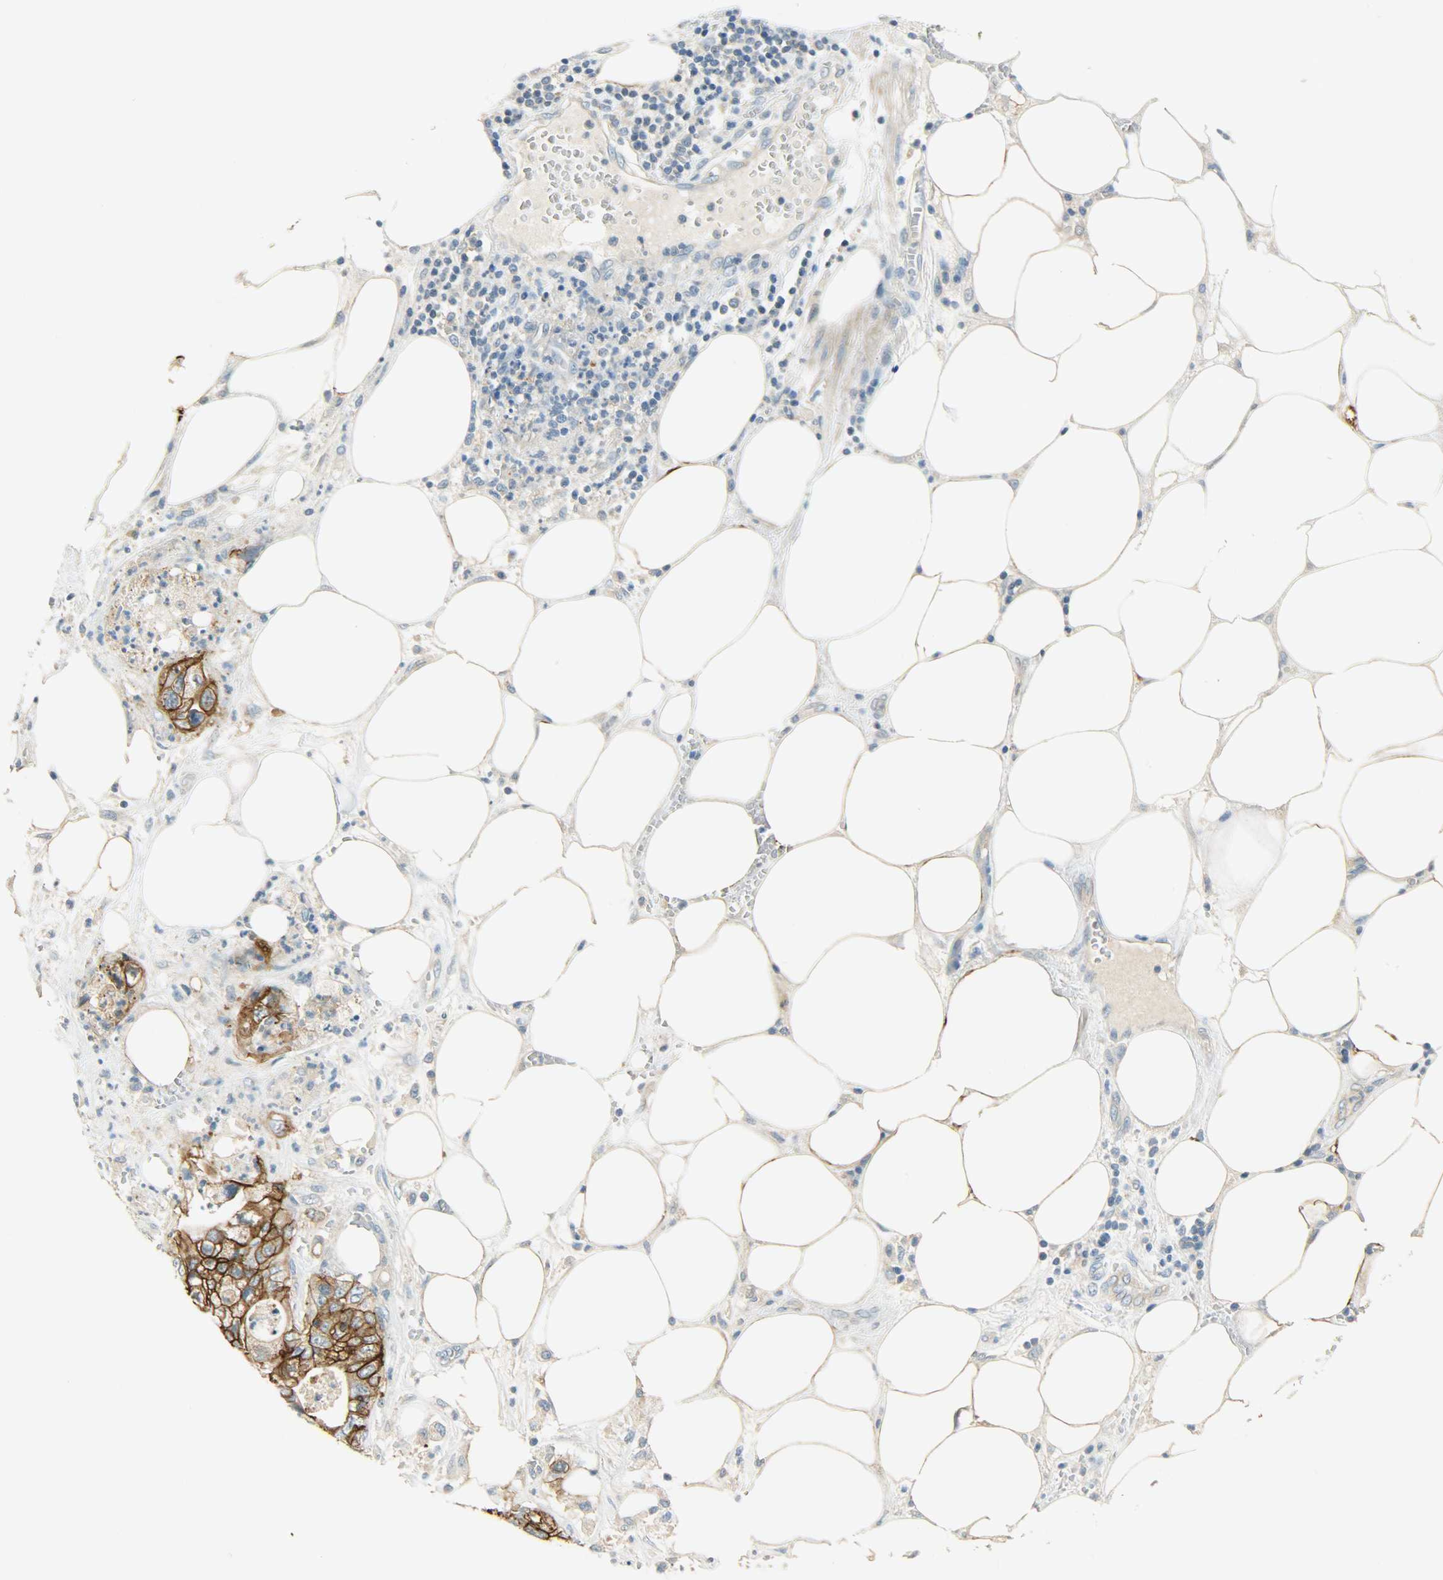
{"staining": {"intensity": "strong", "quantity": ">75%", "location": "cytoplasmic/membranous"}, "tissue": "pancreatic cancer", "cell_type": "Tumor cells", "image_type": "cancer", "snomed": [{"axis": "morphology", "description": "Adenocarcinoma, NOS"}, {"axis": "topography", "description": "Pancreas"}], "caption": "Strong cytoplasmic/membranous expression is present in about >75% of tumor cells in pancreatic cancer (adenocarcinoma).", "gene": "DSG2", "patient": {"sex": "male", "age": 70}}